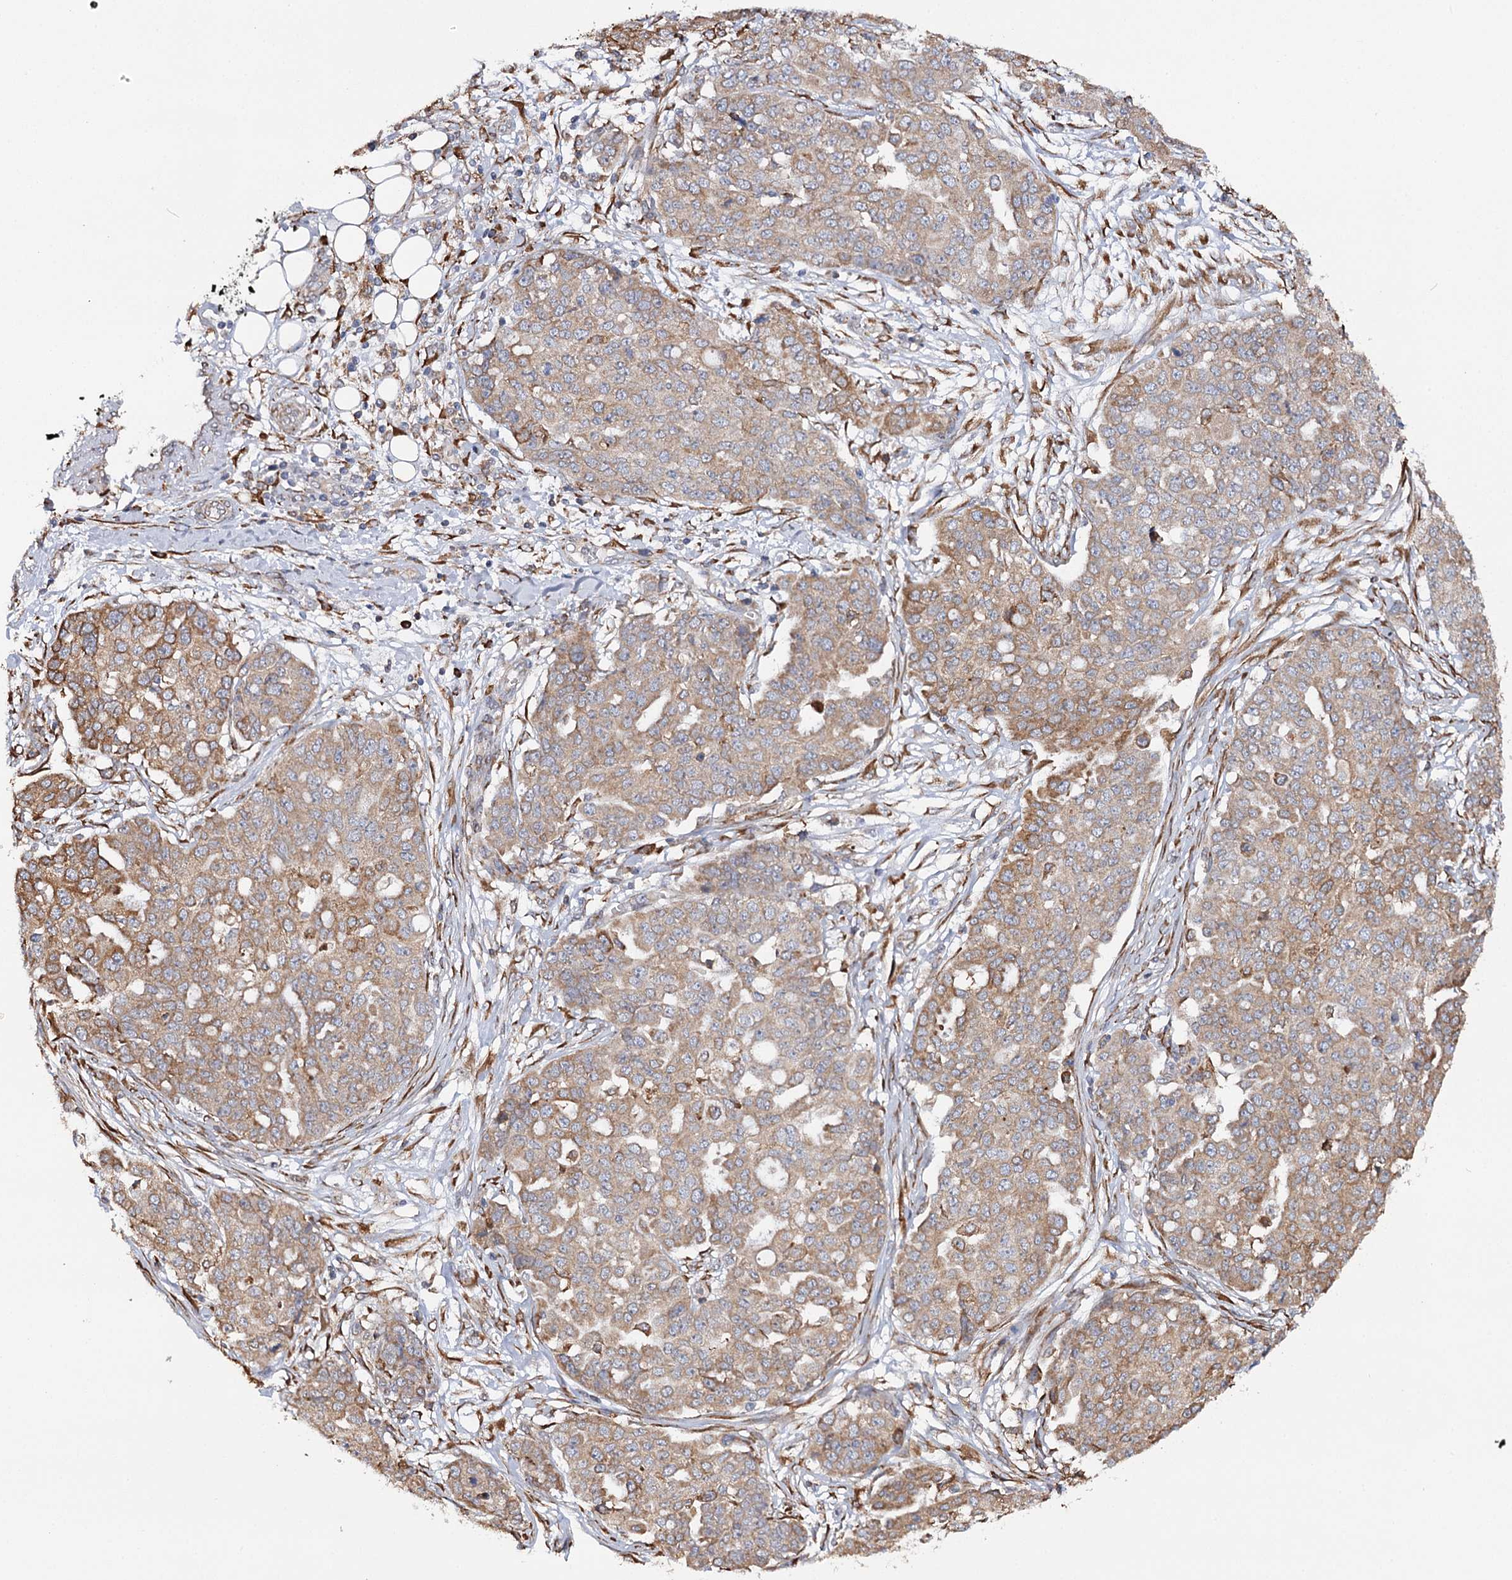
{"staining": {"intensity": "moderate", "quantity": "25%-75%", "location": "cytoplasmic/membranous"}, "tissue": "ovarian cancer", "cell_type": "Tumor cells", "image_type": "cancer", "snomed": [{"axis": "morphology", "description": "Cystadenocarcinoma, serous, NOS"}, {"axis": "topography", "description": "Soft tissue"}, {"axis": "topography", "description": "Ovary"}], "caption": "There is medium levels of moderate cytoplasmic/membranous expression in tumor cells of ovarian cancer (serous cystadenocarcinoma), as demonstrated by immunohistochemical staining (brown color).", "gene": "VEGFA", "patient": {"sex": "female", "age": 57}}